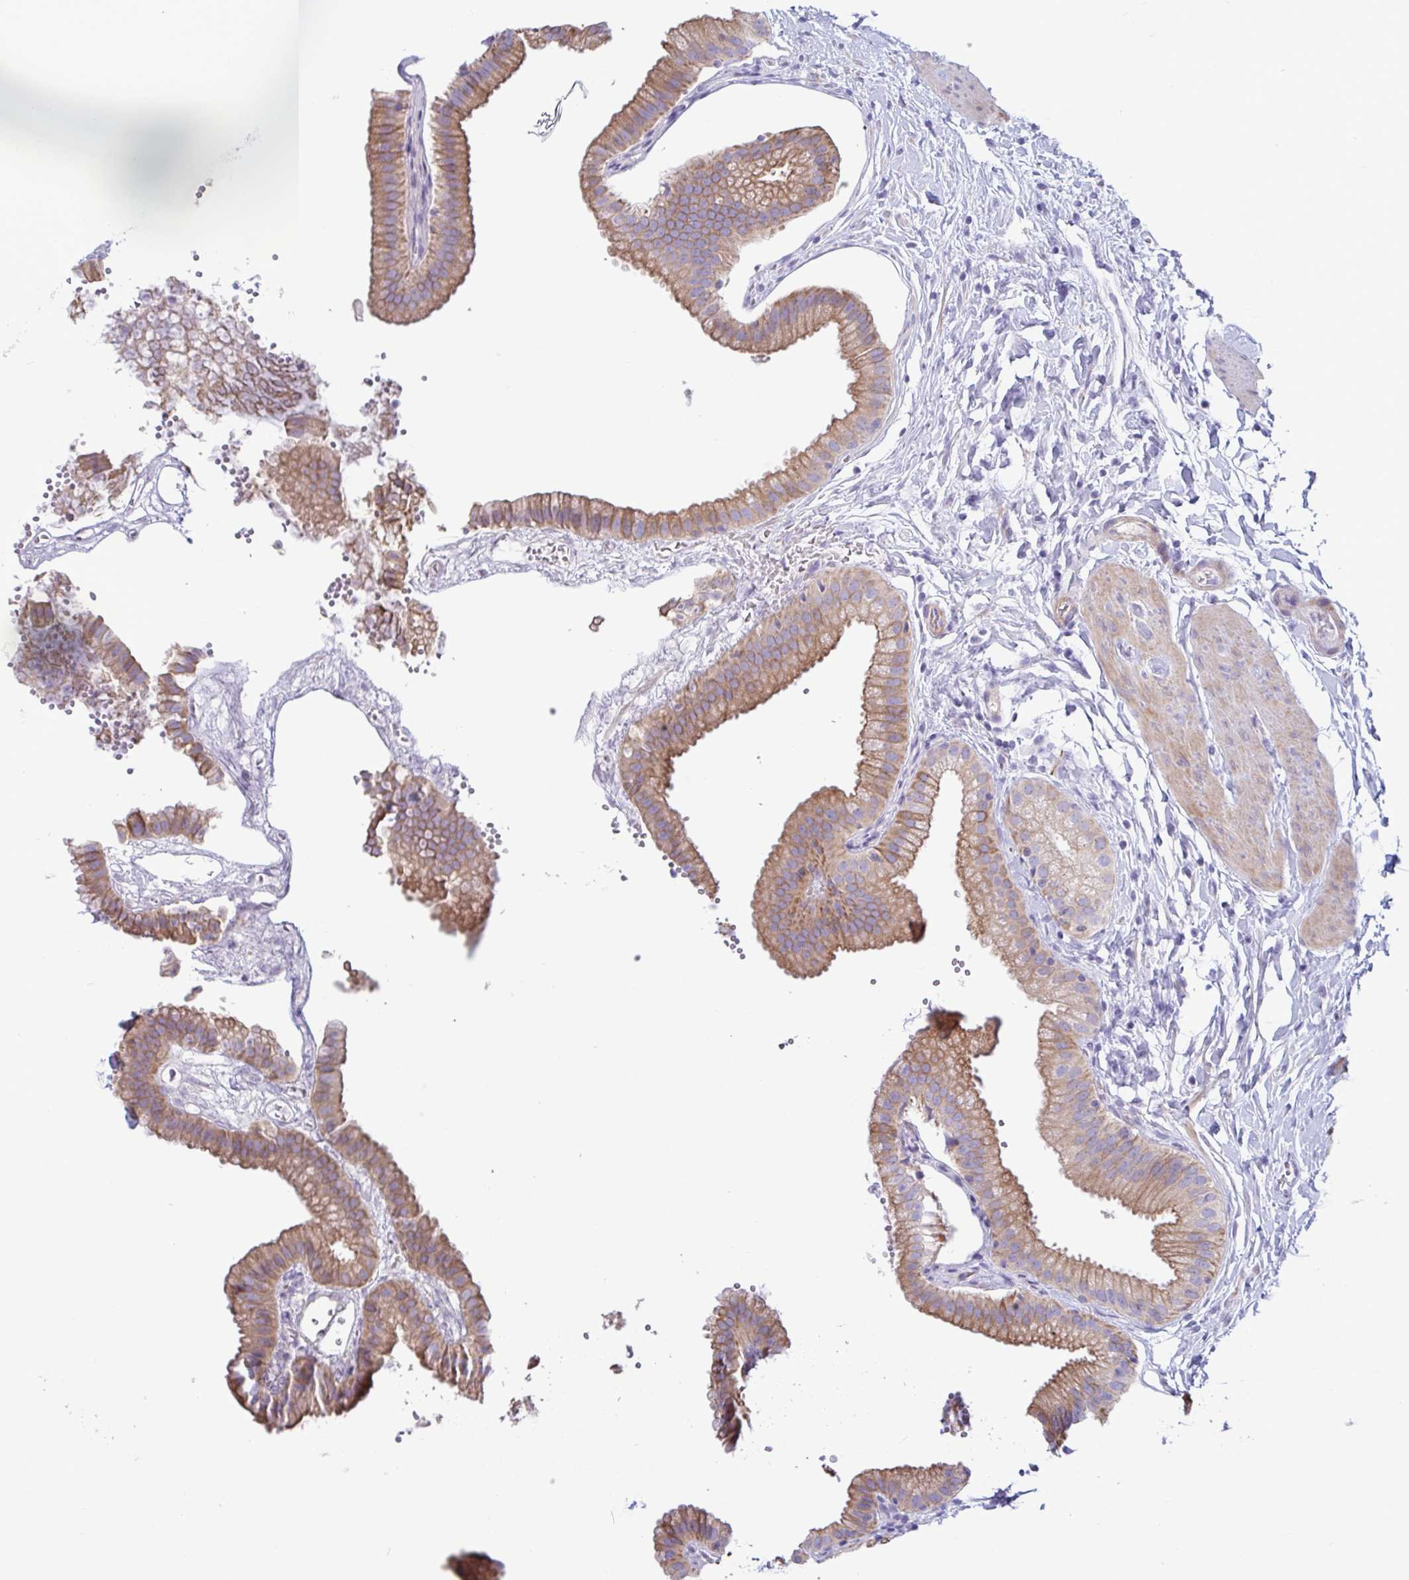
{"staining": {"intensity": "moderate", "quantity": ">75%", "location": "cytoplasmic/membranous"}, "tissue": "gallbladder", "cell_type": "Glandular cells", "image_type": "normal", "snomed": [{"axis": "morphology", "description": "Normal tissue, NOS"}, {"axis": "topography", "description": "Gallbladder"}], "caption": "Moderate cytoplasmic/membranous protein expression is identified in approximately >75% of glandular cells in gallbladder.", "gene": "TNNI2", "patient": {"sex": "female", "age": 63}}